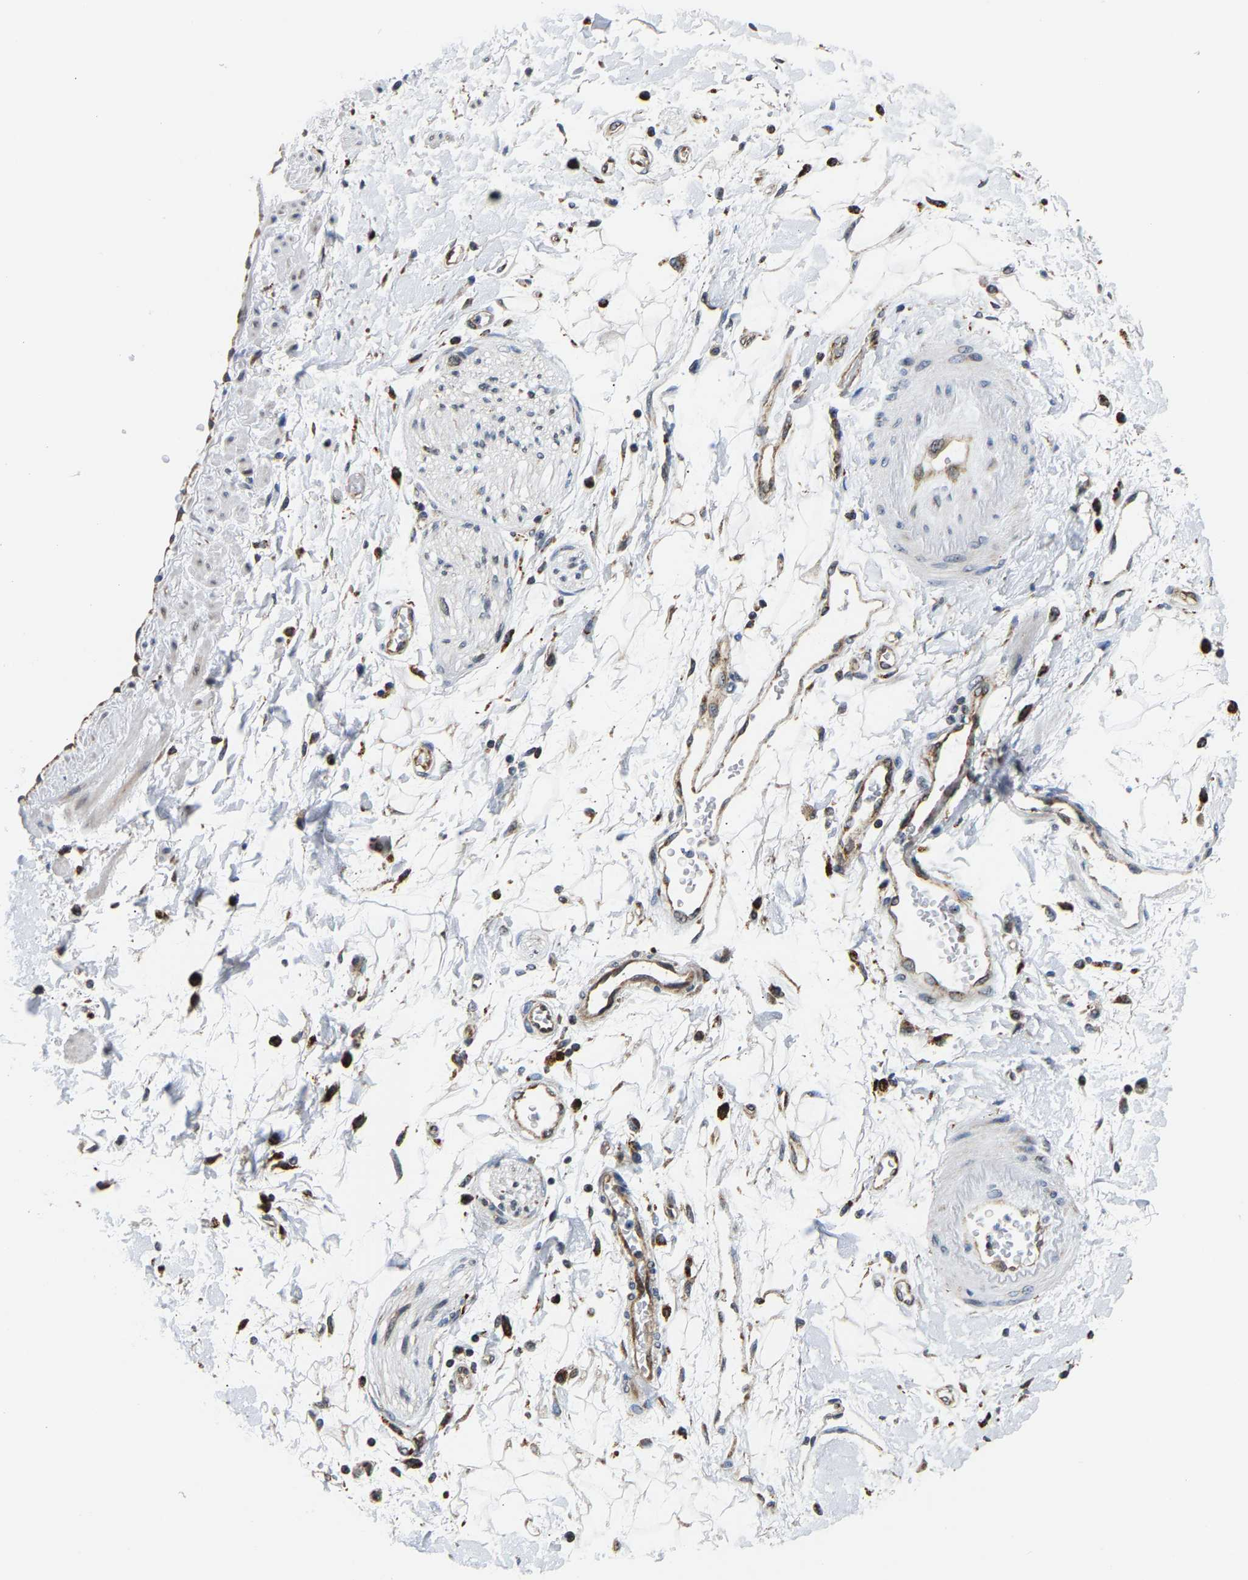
{"staining": {"intensity": "weak", "quantity": "<25%", "location": "cytoplasmic/membranous"}, "tissue": "adipose tissue", "cell_type": "Adipocytes", "image_type": "normal", "snomed": [{"axis": "morphology", "description": "Normal tissue, NOS"}, {"axis": "morphology", "description": "Adenocarcinoma, NOS"}, {"axis": "topography", "description": "Duodenum"}, {"axis": "topography", "description": "Peripheral nerve tissue"}], "caption": "This histopathology image is of normal adipose tissue stained with immunohistochemistry (IHC) to label a protein in brown with the nuclei are counter-stained blue. There is no staining in adipocytes.", "gene": "GIMAP7", "patient": {"sex": "female", "age": 60}}